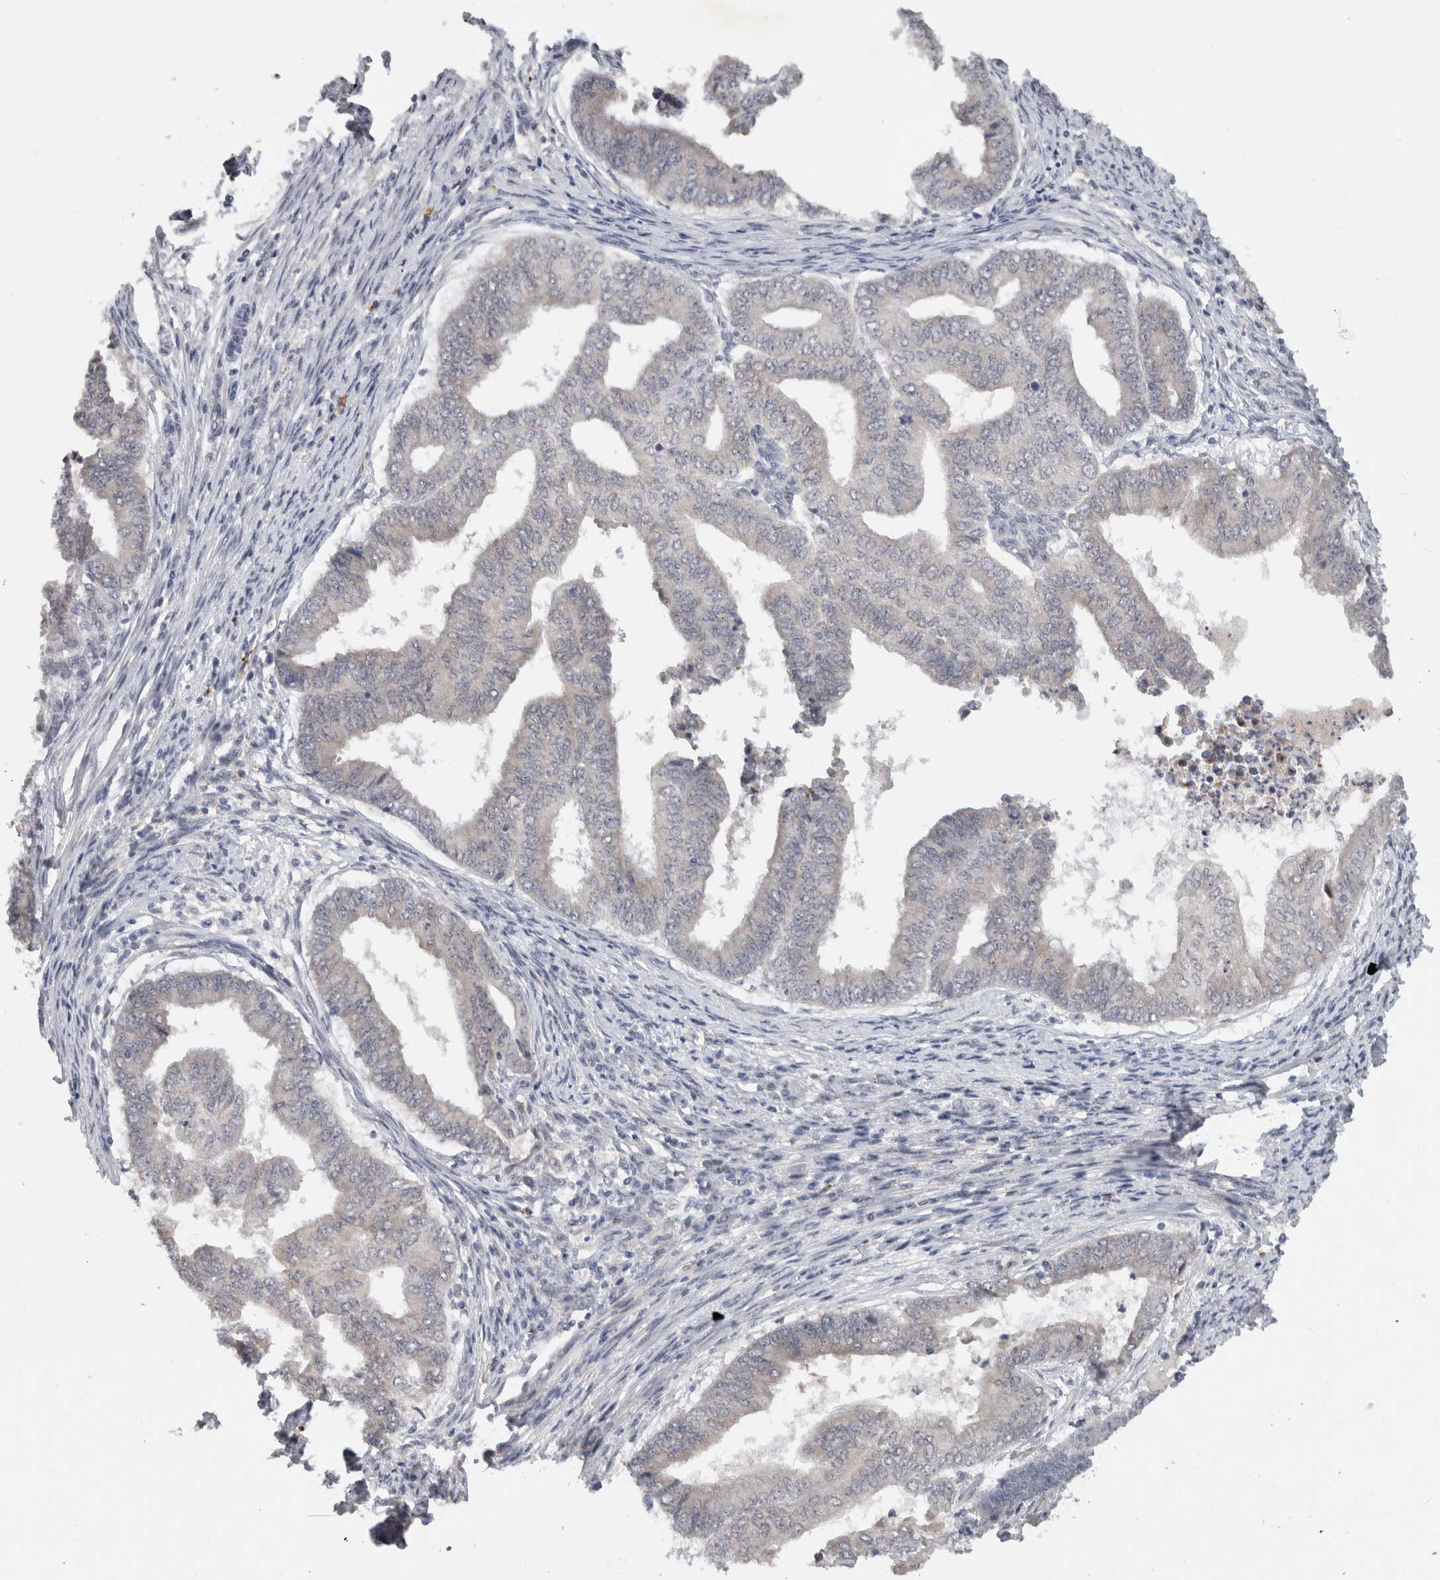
{"staining": {"intensity": "negative", "quantity": "none", "location": "none"}, "tissue": "endometrial cancer", "cell_type": "Tumor cells", "image_type": "cancer", "snomed": [{"axis": "morphology", "description": "Polyp, NOS"}, {"axis": "morphology", "description": "Adenocarcinoma, NOS"}, {"axis": "morphology", "description": "Adenoma, NOS"}, {"axis": "topography", "description": "Endometrium"}], "caption": "There is no significant expression in tumor cells of endometrial cancer (polyp). Brightfield microscopy of IHC stained with DAB (3,3'-diaminobenzidine) (brown) and hematoxylin (blue), captured at high magnification.", "gene": "PRXL2A", "patient": {"sex": "female", "age": 79}}